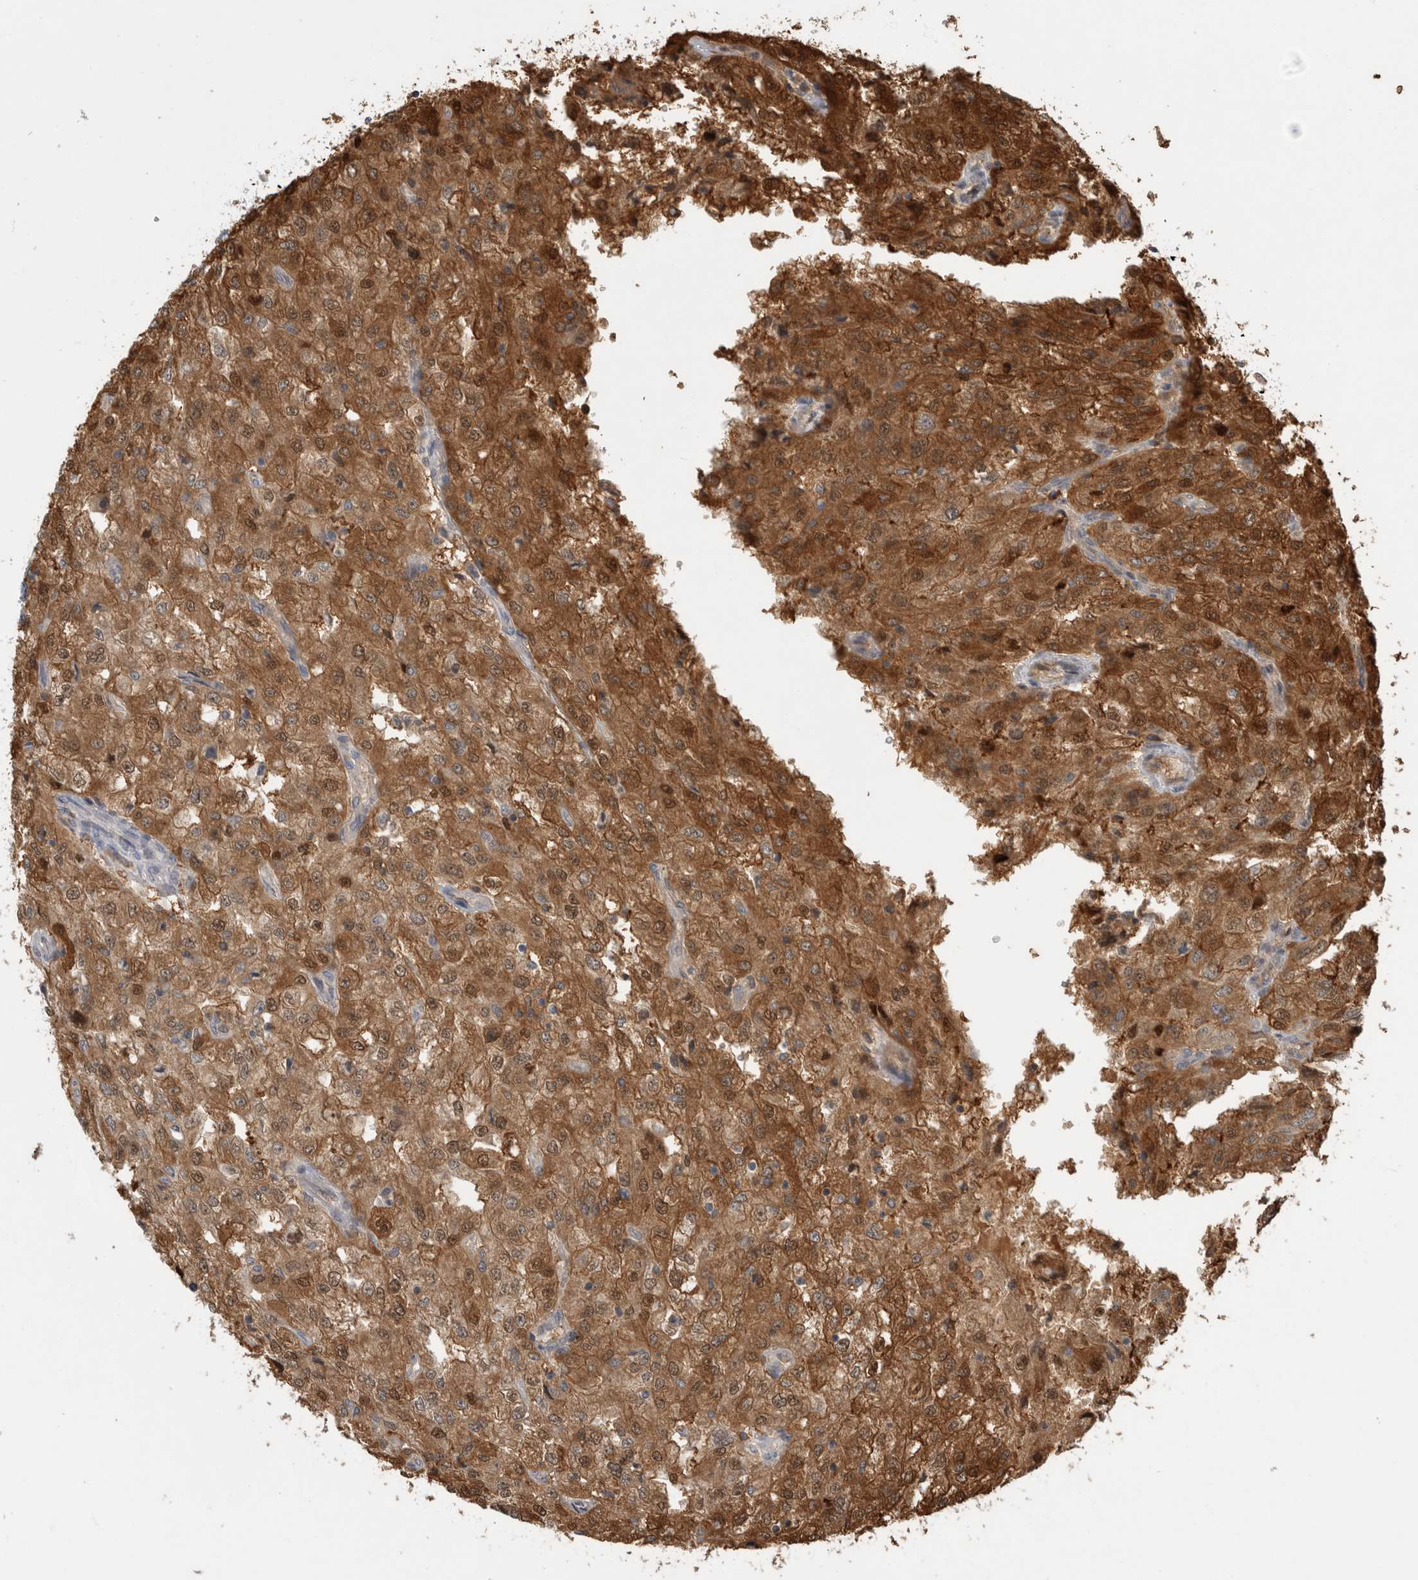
{"staining": {"intensity": "moderate", "quantity": ">75%", "location": "cytoplasmic/membranous,nuclear"}, "tissue": "renal cancer", "cell_type": "Tumor cells", "image_type": "cancer", "snomed": [{"axis": "morphology", "description": "Adenocarcinoma, NOS"}, {"axis": "topography", "description": "Kidney"}], "caption": "Protein staining demonstrates moderate cytoplasmic/membranous and nuclear positivity in approximately >75% of tumor cells in renal adenocarcinoma.", "gene": "ASTN2", "patient": {"sex": "female", "age": 54}}